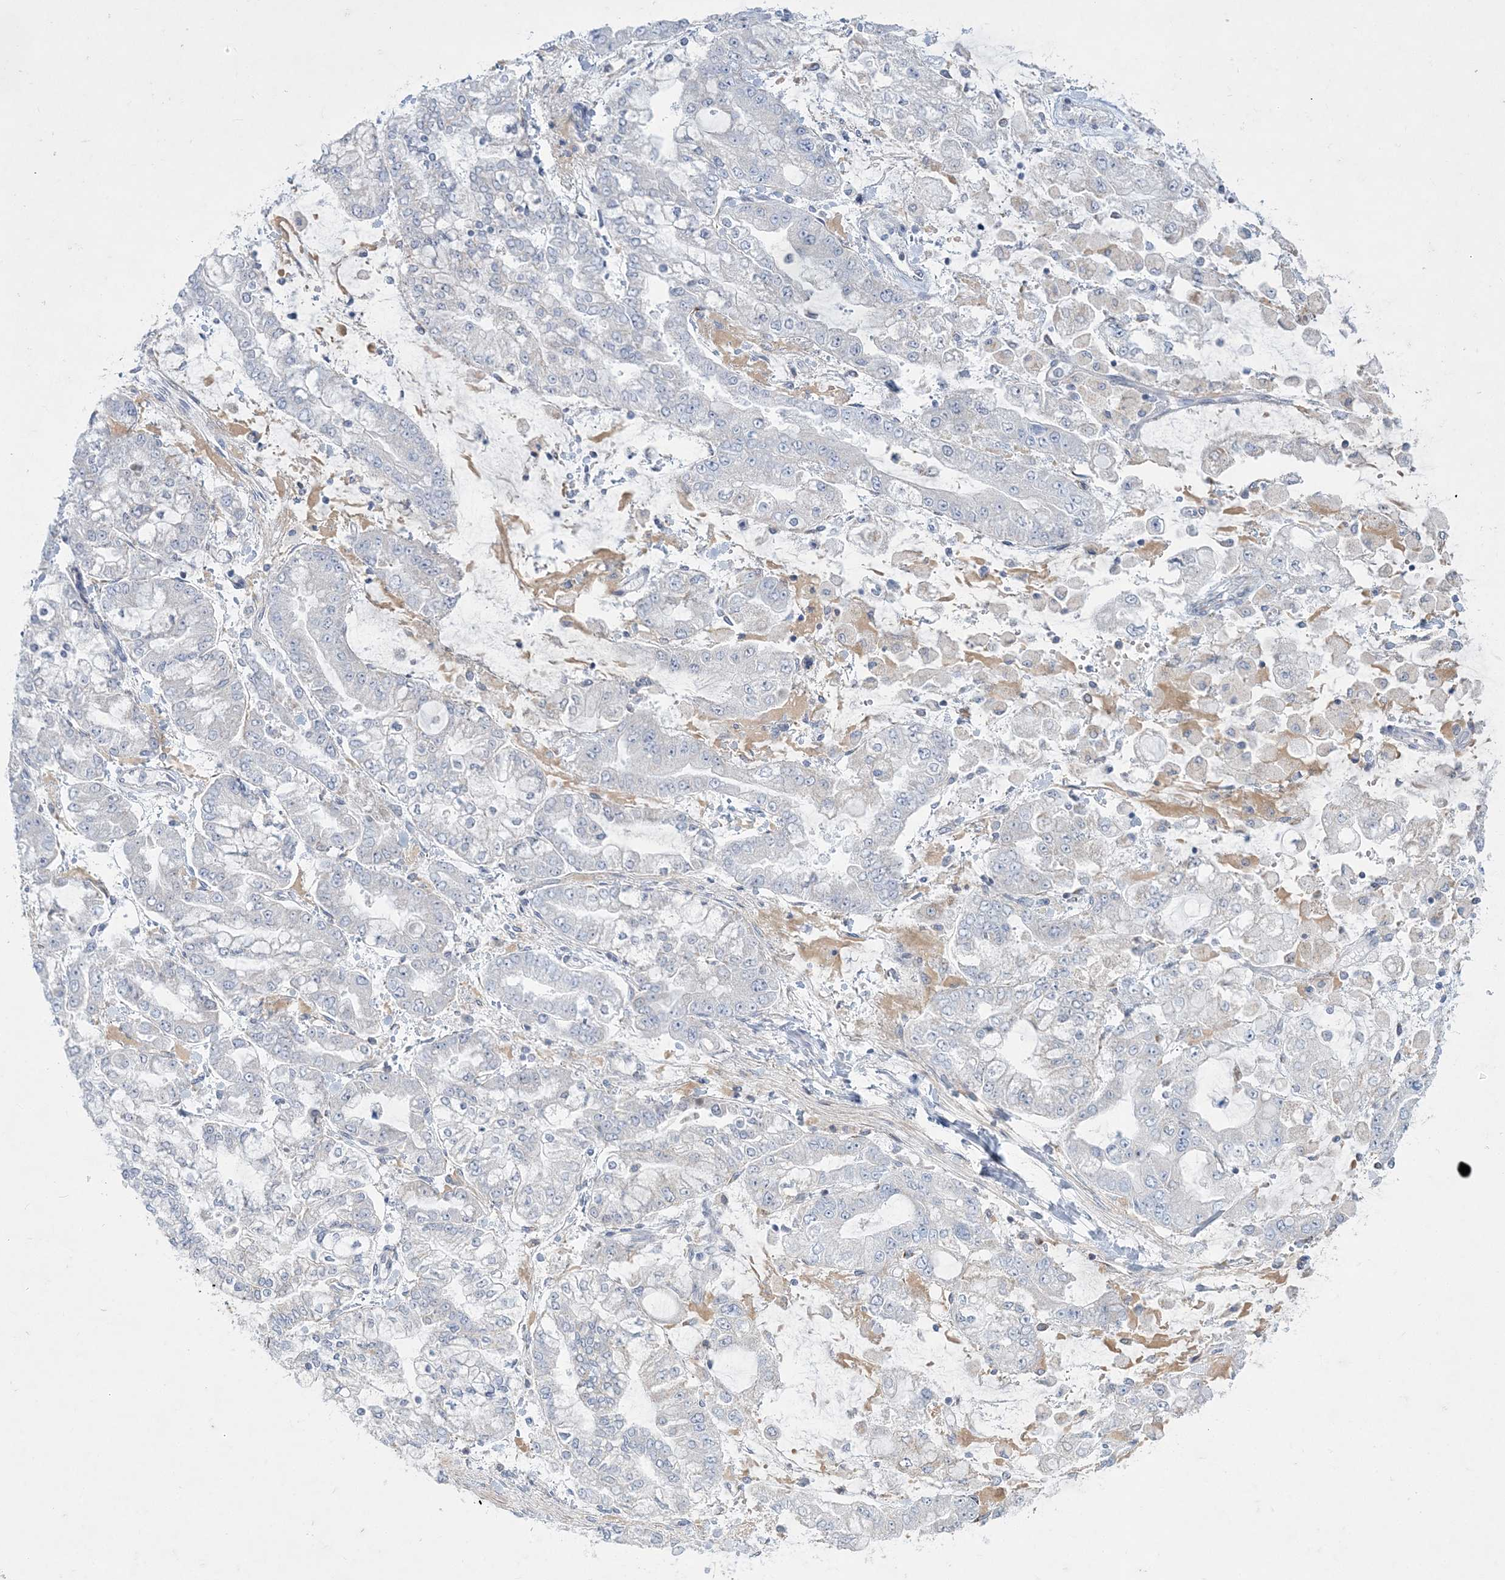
{"staining": {"intensity": "negative", "quantity": "none", "location": "none"}, "tissue": "stomach cancer", "cell_type": "Tumor cells", "image_type": "cancer", "snomed": [{"axis": "morphology", "description": "Normal tissue, NOS"}, {"axis": "morphology", "description": "Adenocarcinoma, NOS"}, {"axis": "topography", "description": "Stomach, upper"}, {"axis": "topography", "description": "Stomach"}], "caption": "Immunohistochemical staining of human stomach cancer (adenocarcinoma) reveals no significant expression in tumor cells.", "gene": "TBC1D7", "patient": {"sex": "male", "age": 76}}